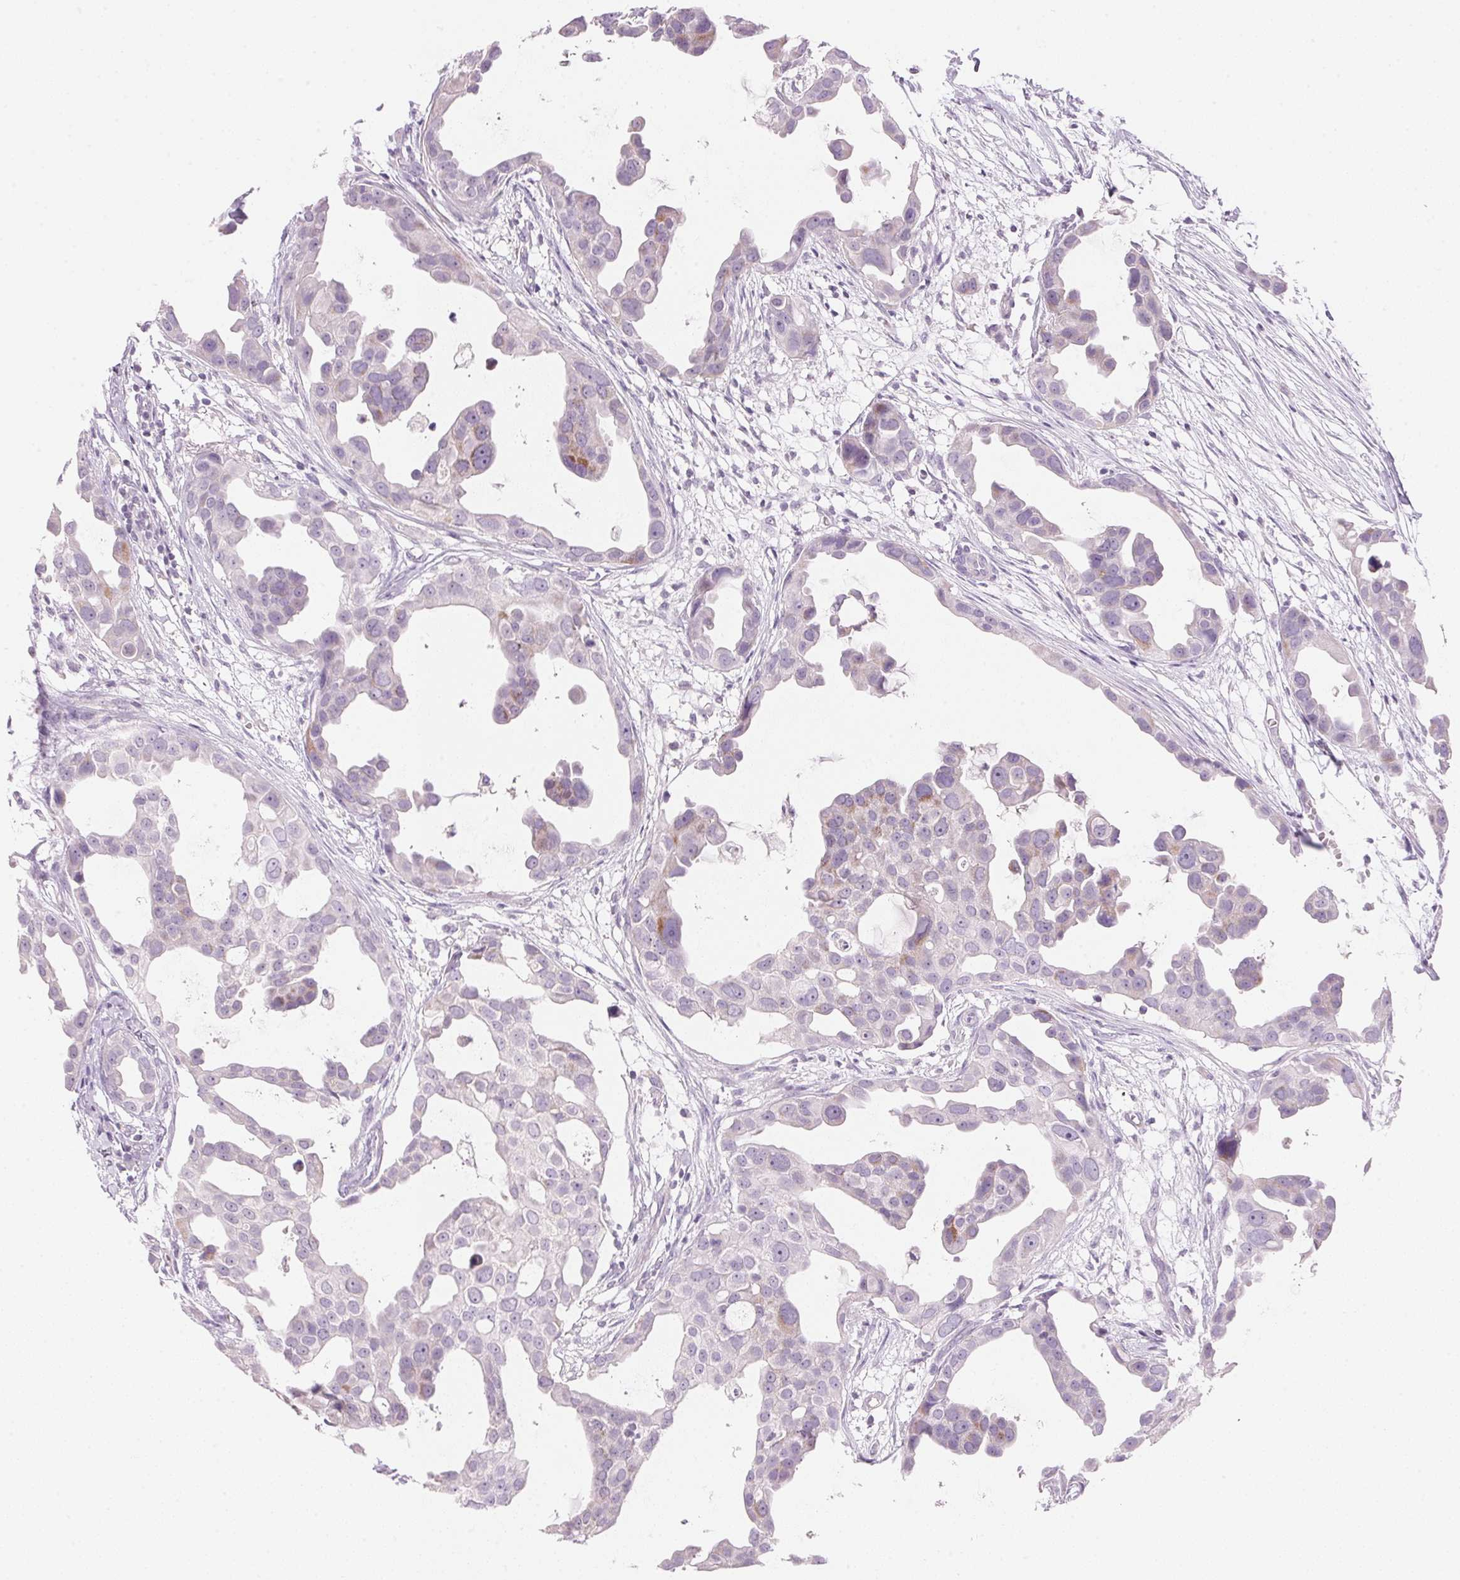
{"staining": {"intensity": "moderate", "quantity": "<25%", "location": "cytoplasmic/membranous"}, "tissue": "breast cancer", "cell_type": "Tumor cells", "image_type": "cancer", "snomed": [{"axis": "morphology", "description": "Duct carcinoma"}, {"axis": "topography", "description": "Breast"}], "caption": "A brown stain highlights moderate cytoplasmic/membranous expression of a protein in human breast cancer (infiltrating ductal carcinoma) tumor cells. The staining was performed using DAB (3,3'-diaminobenzidine) to visualize the protein expression in brown, while the nuclei were stained in blue with hematoxylin (Magnification: 20x).", "gene": "CYP11B1", "patient": {"sex": "female", "age": 38}}